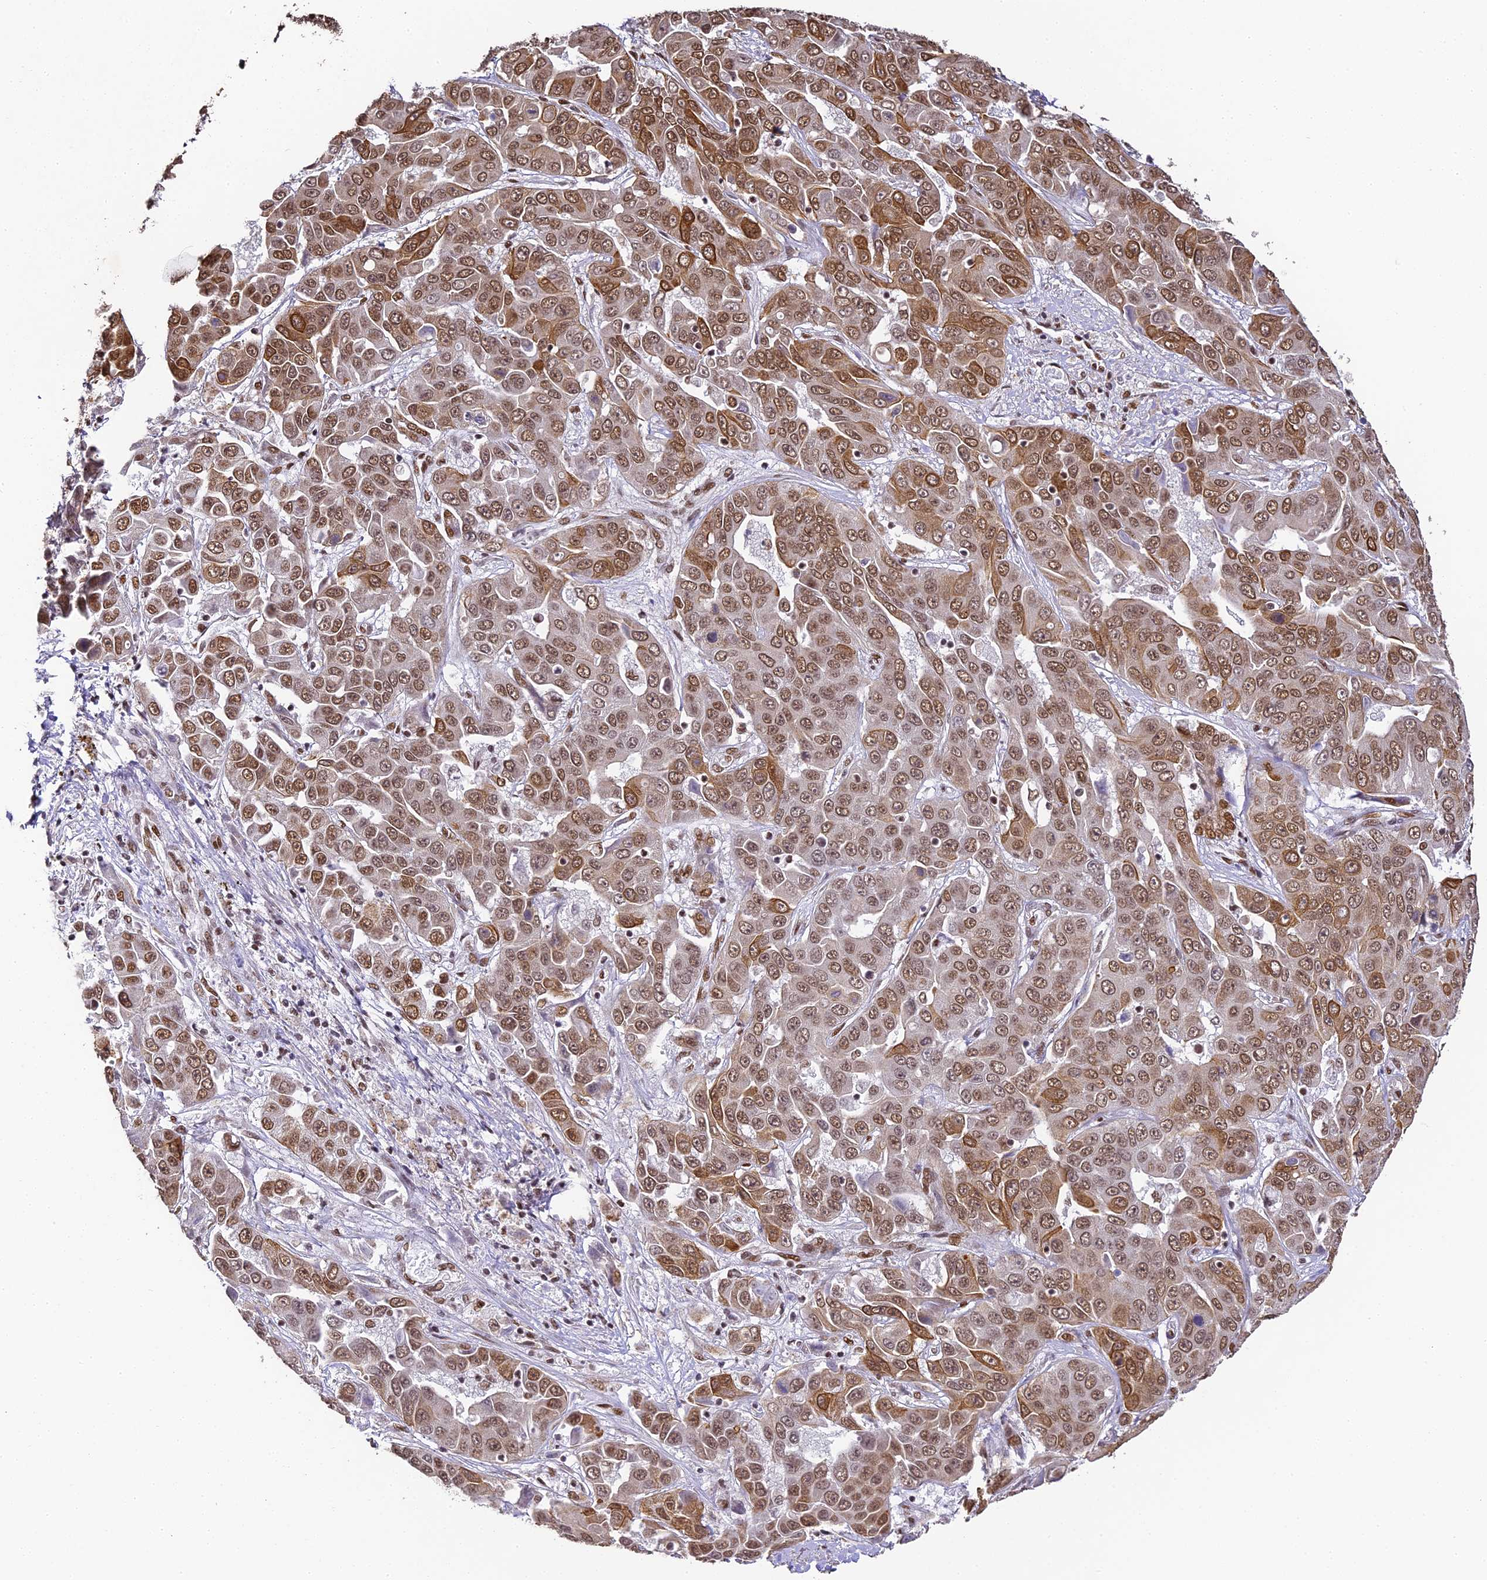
{"staining": {"intensity": "moderate", "quantity": ">75%", "location": "nuclear"}, "tissue": "liver cancer", "cell_type": "Tumor cells", "image_type": "cancer", "snomed": [{"axis": "morphology", "description": "Cholangiocarcinoma"}, {"axis": "topography", "description": "Liver"}], "caption": "Tumor cells show medium levels of moderate nuclear positivity in approximately >75% of cells in human liver cancer.", "gene": "HNRNPA1", "patient": {"sex": "female", "age": 52}}